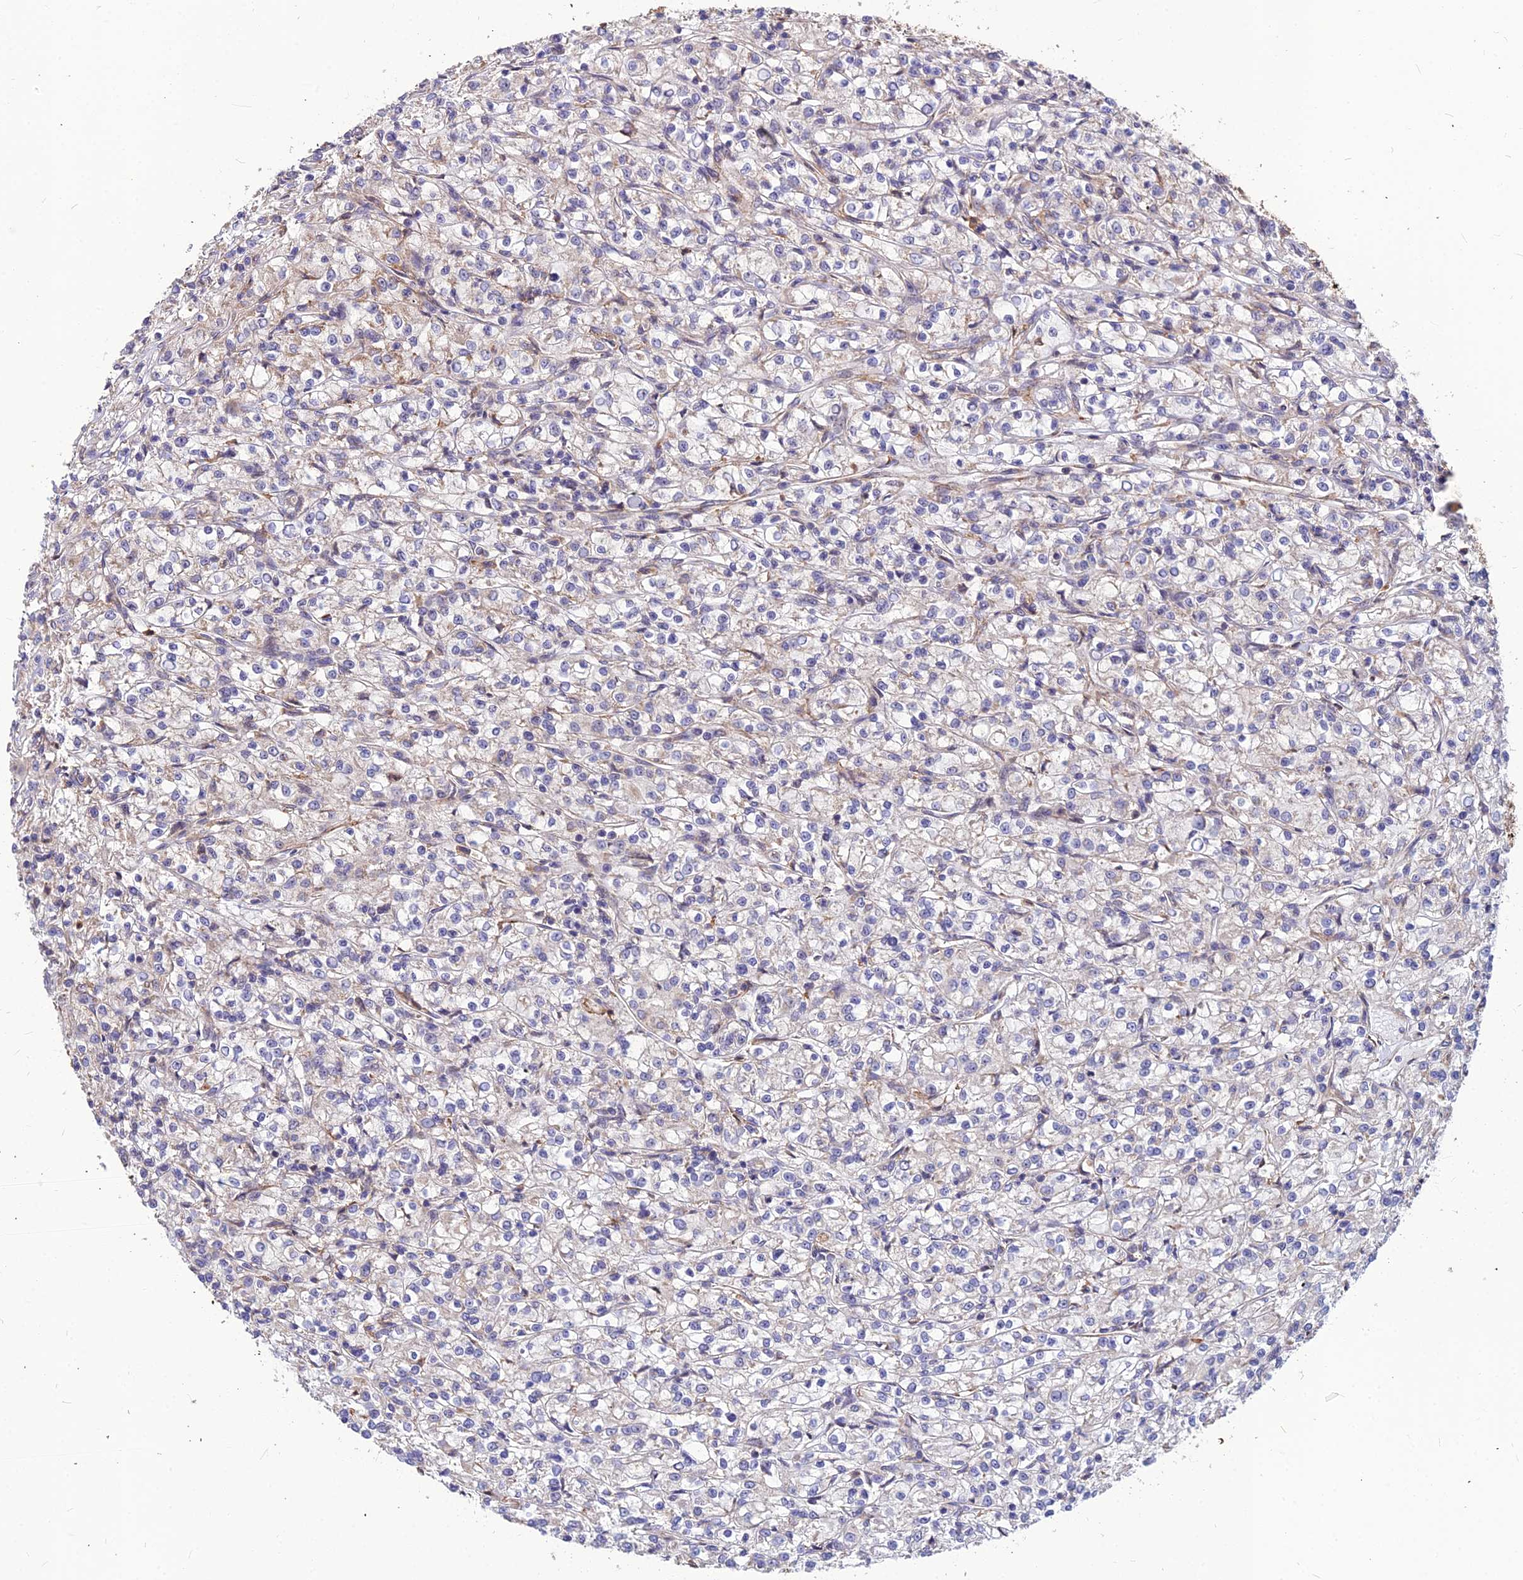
{"staining": {"intensity": "negative", "quantity": "none", "location": "none"}, "tissue": "renal cancer", "cell_type": "Tumor cells", "image_type": "cancer", "snomed": [{"axis": "morphology", "description": "Adenocarcinoma, NOS"}, {"axis": "topography", "description": "Kidney"}], "caption": "Histopathology image shows no protein staining in tumor cells of renal cancer tissue. (DAB immunohistochemistry (IHC) with hematoxylin counter stain).", "gene": "LEKR1", "patient": {"sex": "female", "age": 59}}